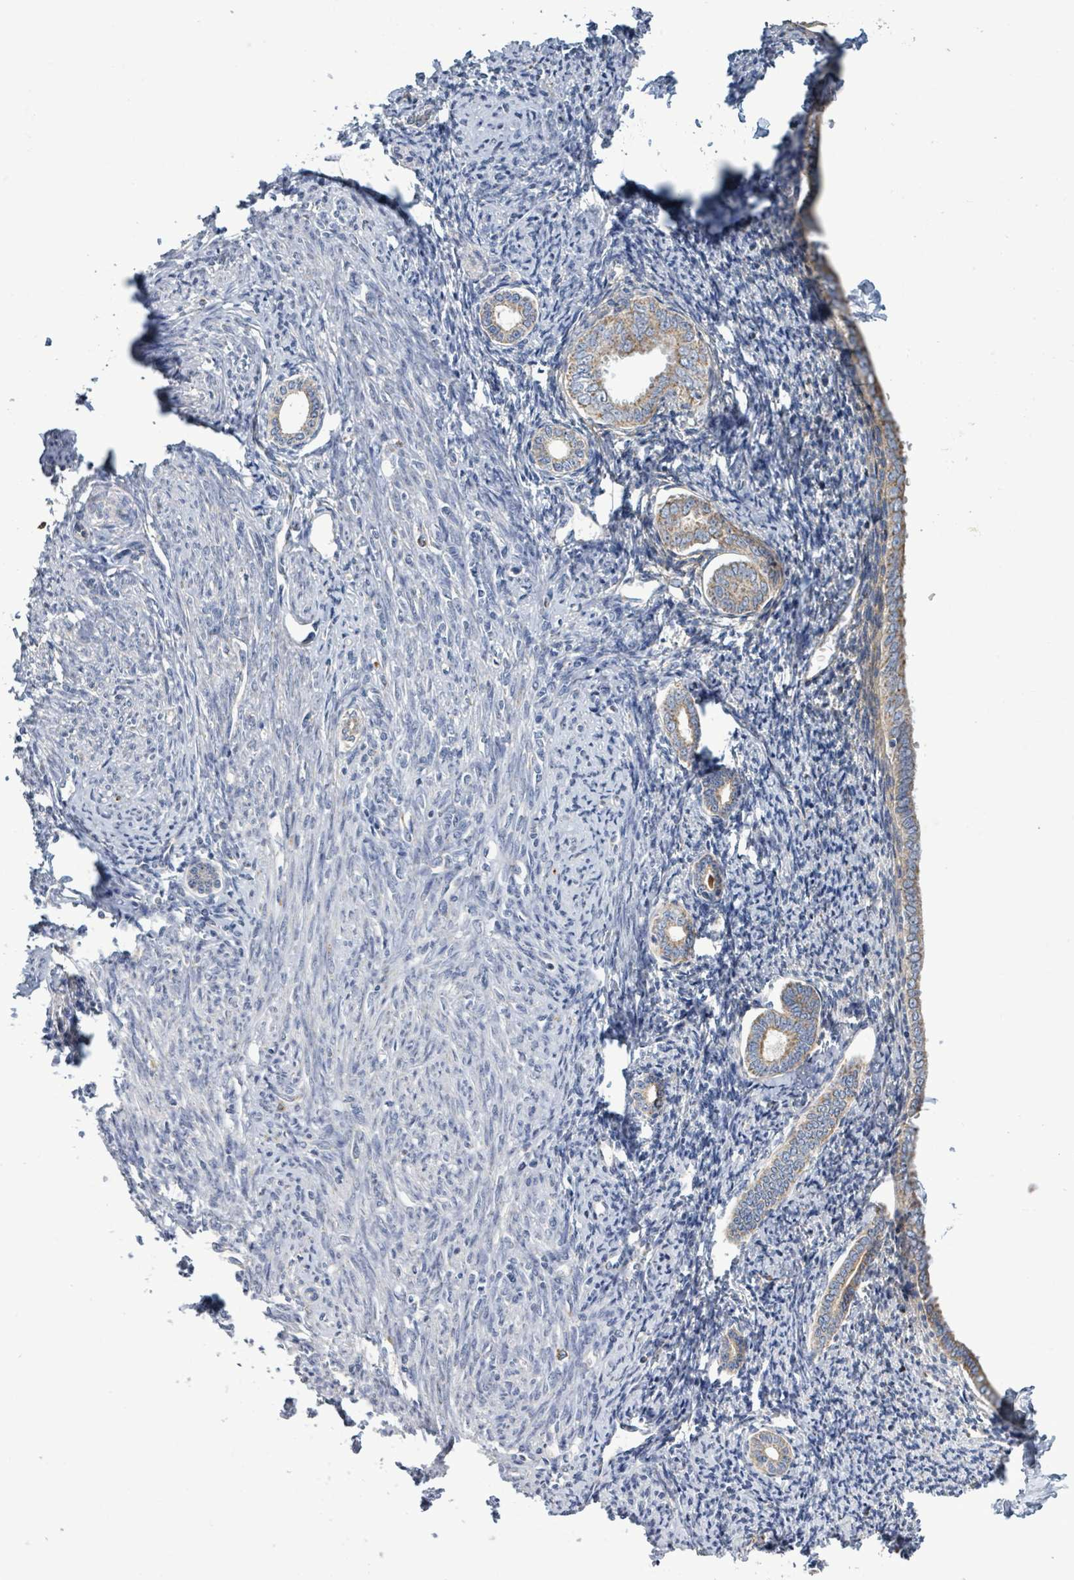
{"staining": {"intensity": "negative", "quantity": "none", "location": "none"}, "tissue": "endometrium", "cell_type": "Cells in endometrial stroma", "image_type": "normal", "snomed": [{"axis": "morphology", "description": "Normal tissue, NOS"}, {"axis": "topography", "description": "Endometrium"}], "caption": "An IHC photomicrograph of normal endometrium is shown. There is no staining in cells in endometrial stroma of endometrium.", "gene": "ALG12", "patient": {"sex": "female", "age": 63}}